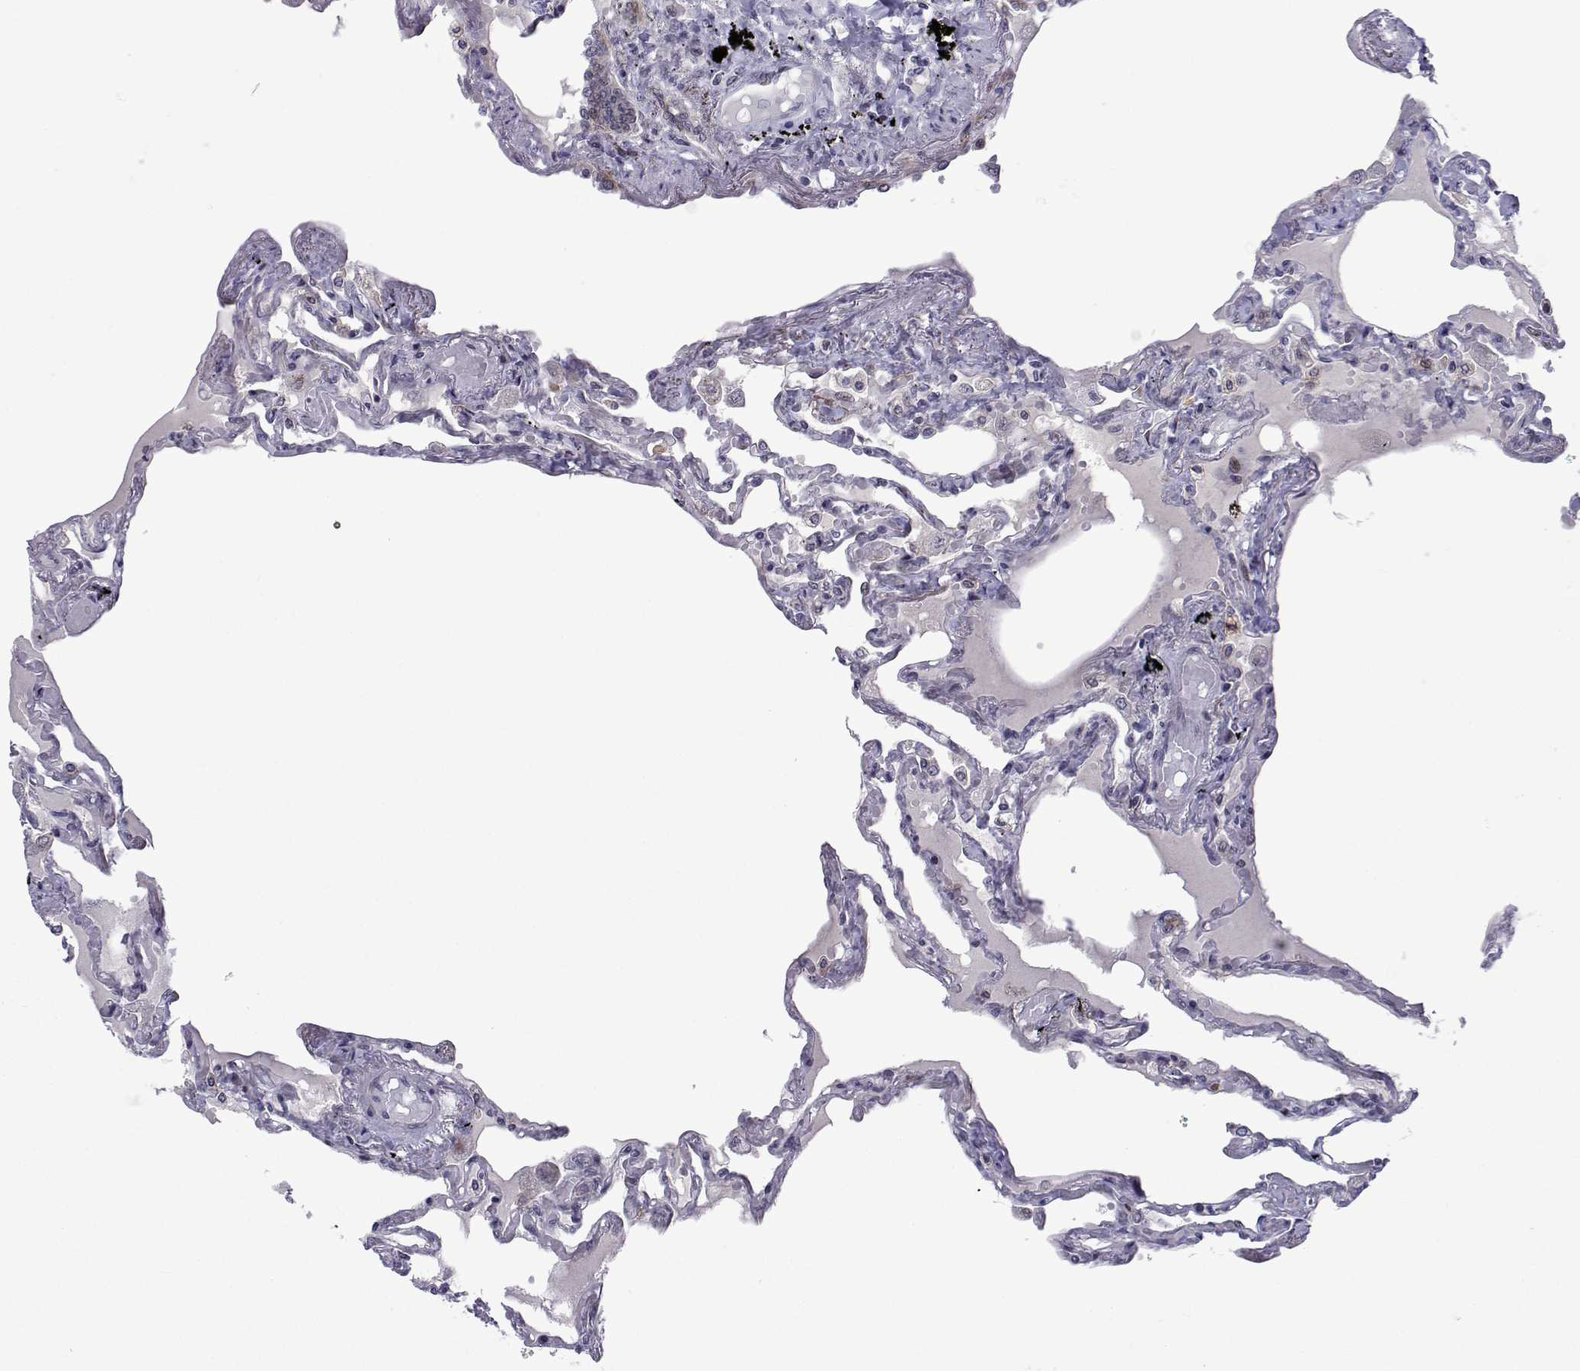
{"staining": {"intensity": "strong", "quantity": "<25%", "location": "nuclear"}, "tissue": "lung", "cell_type": "Alveolar cells", "image_type": "normal", "snomed": [{"axis": "morphology", "description": "Normal tissue, NOS"}, {"axis": "morphology", "description": "Adenocarcinoma, NOS"}, {"axis": "topography", "description": "Cartilage tissue"}, {"axis": "topography", "description": "Lung"}], "caption": "About <25% of alveolar cells in normal lung reveal strong nuclear protein positivity as visualized by brown immunohistochemical staining.", "gene": "EFCAB3", "patient": {"sex": "female", "age": 67}}